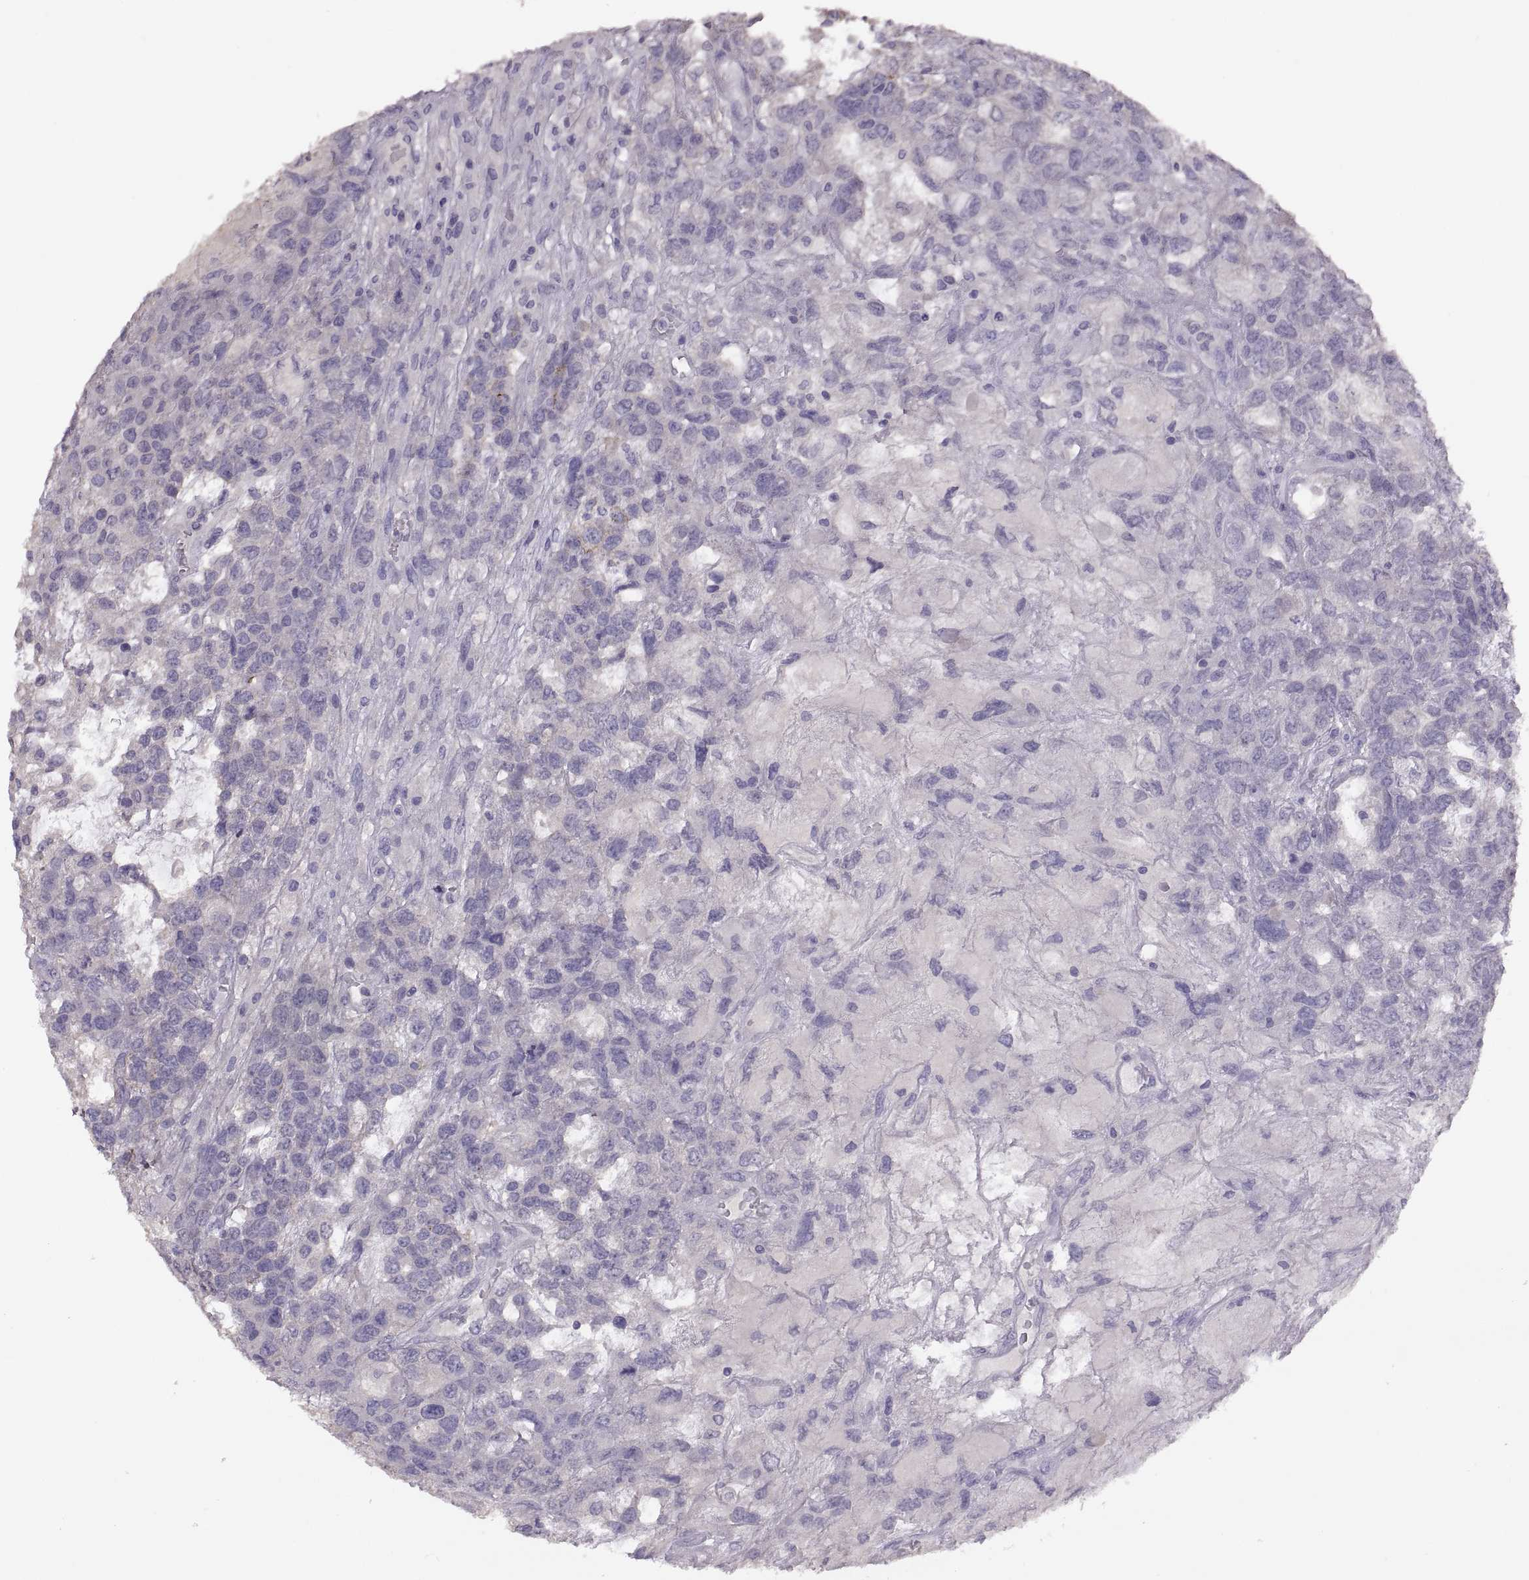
{"staining": {"intensity": "negative", "quantity": "none", "location": "none"}, "tissue": "testis cancer", "cell_type": "Tumor cells", "image_type": "cancer", "snomed": [{"axis": "morphology", "description": "Seminoma, NOS"}, {"axis": "topography", "description": "Testis"}], "caption": "The immunohistochemistry photomicrograph has no significant positivity in tumor cells of testis seminoma tissue. Nuclei are stained in blue.", "gene": "TBX19", "patient": {"sex": "male", "age": 52}}